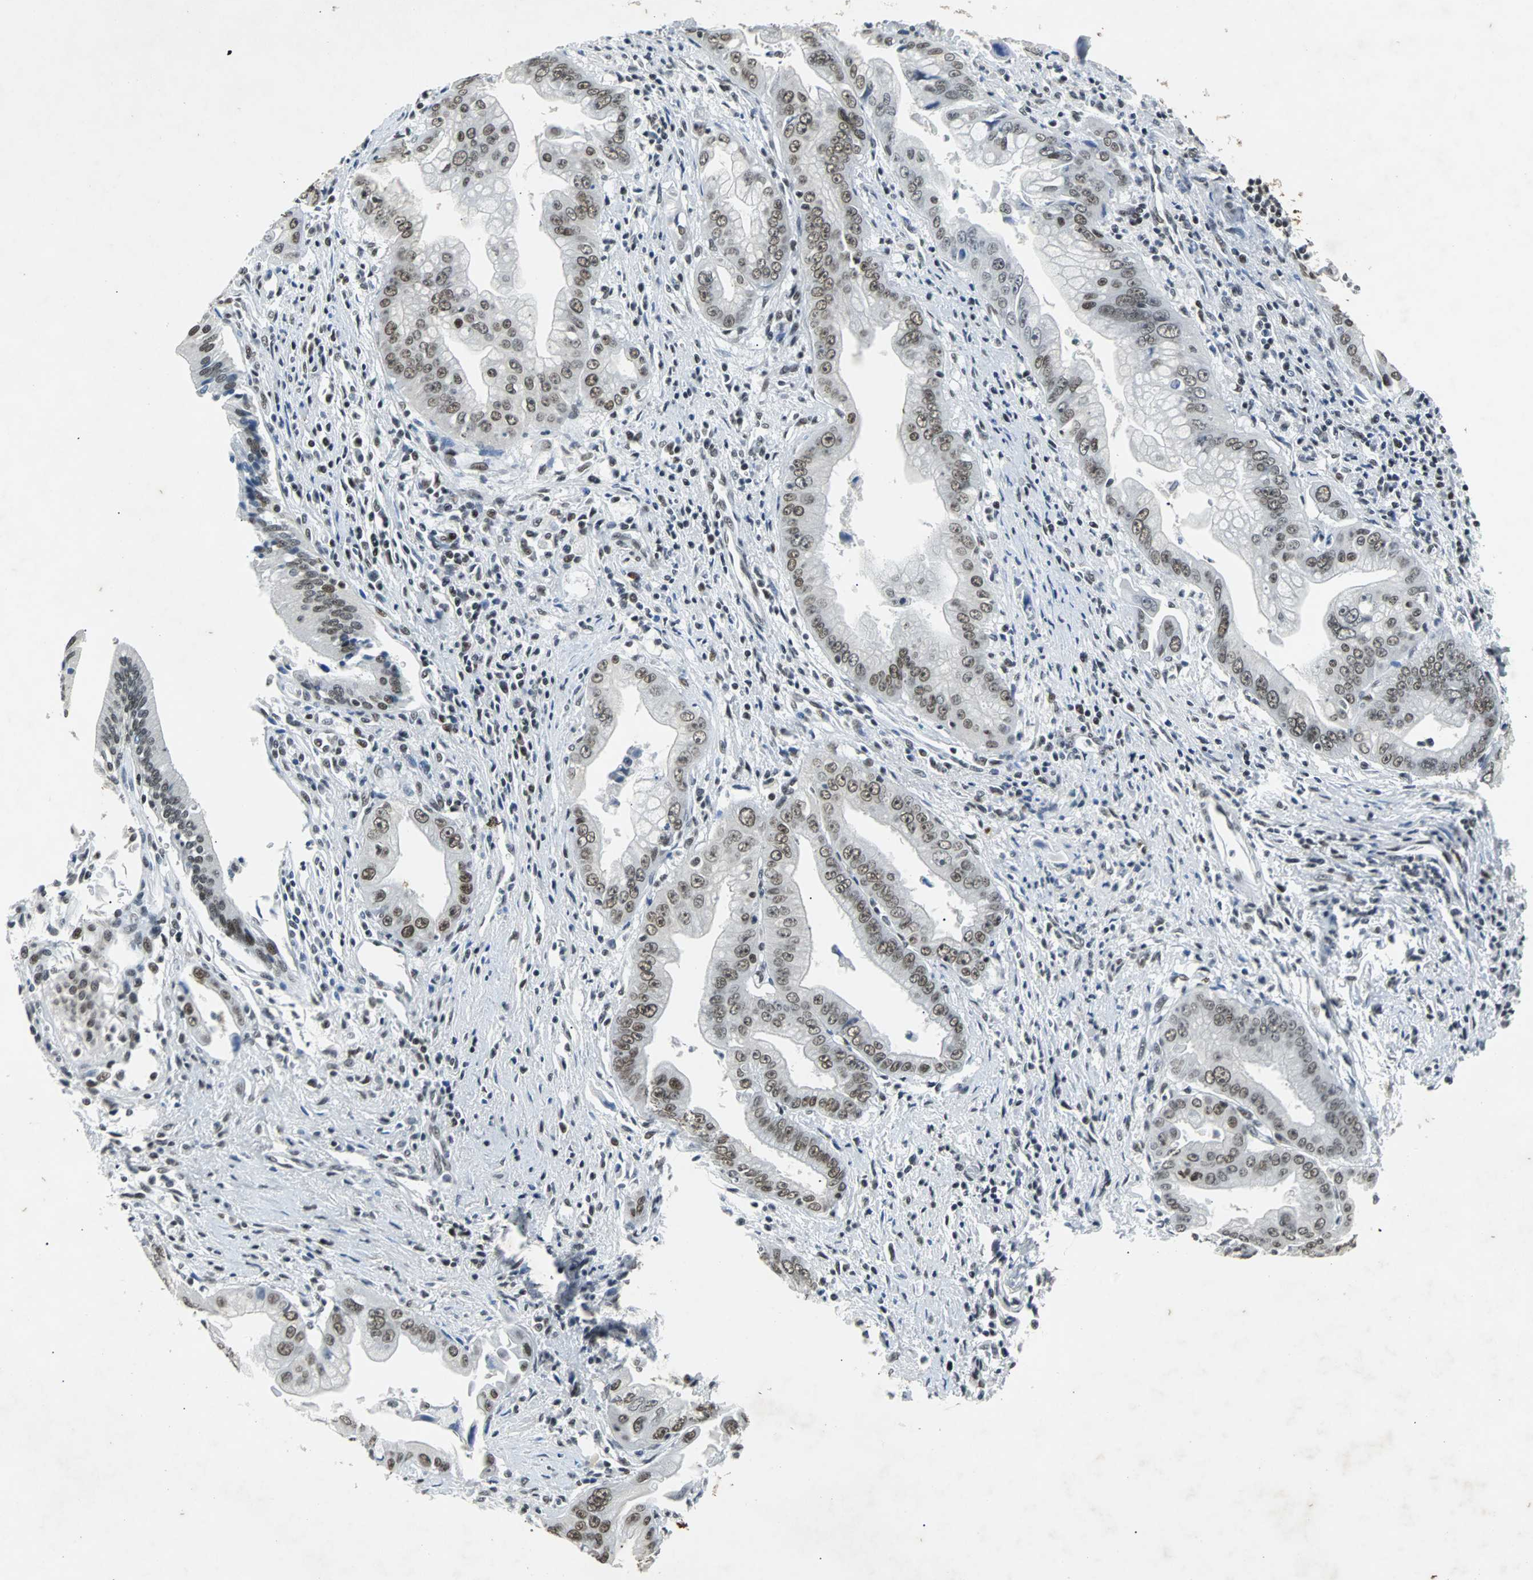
{"staining": {"intensity": "moderate", "quantity": ">75%", "location": "nuclear"}, "tissue": "pancreatic cancer", "cell_type": "Tumor cells", "image_type": "cancer", "snomed": [{"axis": "morphology", "description": "Adenocarcinoma, NOS"}, {"axis": "topography", "description": "Pancreas"}], "caption": "Pancreatic cancer stained for a protein shows moderate nuclear positivity in tumor cells. The staining was performed using DAB, with brown indicating positive protein expression. Nuclei are stained blue with hematoxylin.", "gene": "GATAD2A", "patient": {"sex": "male", "age": 59}}